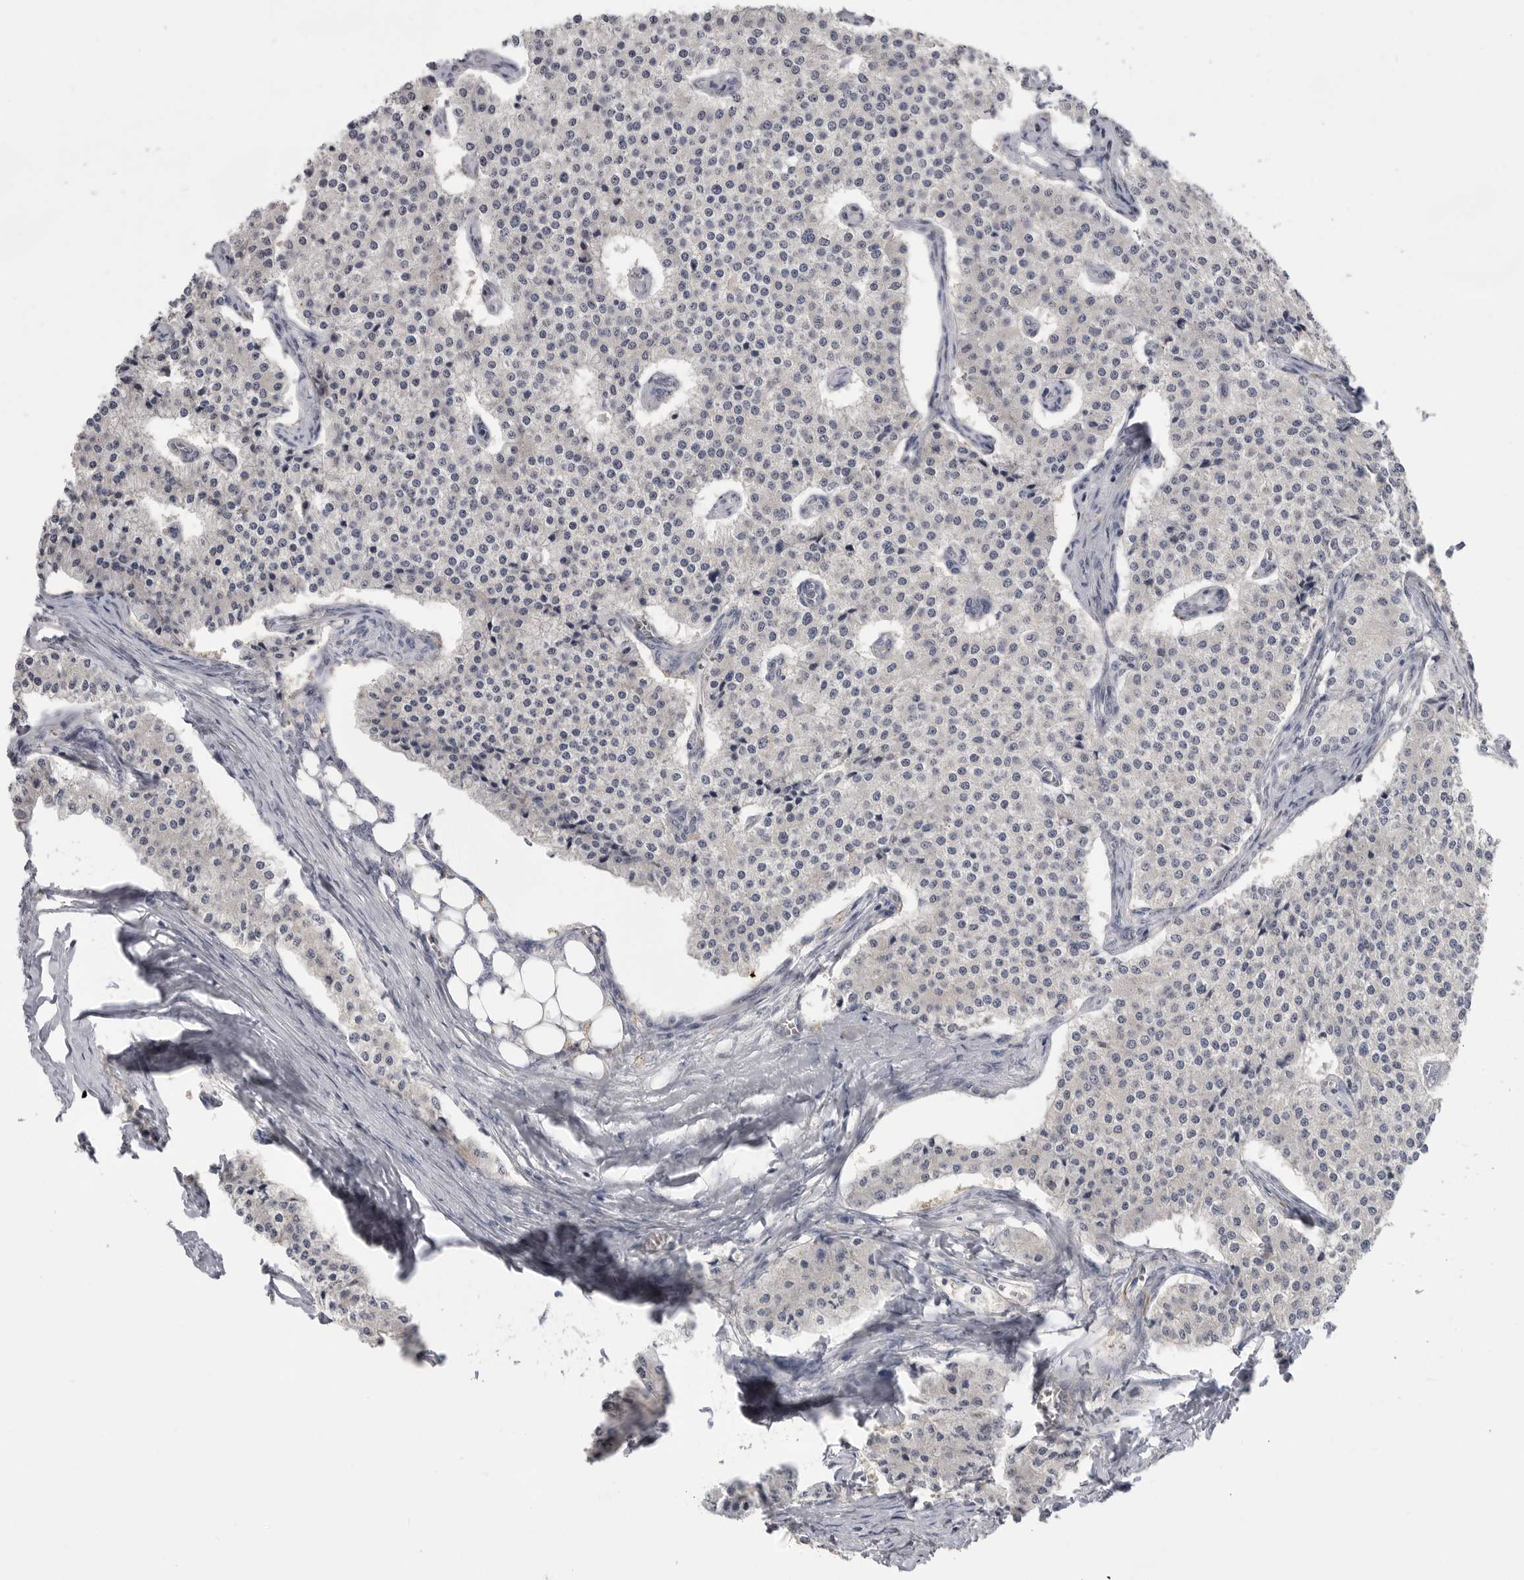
{"staining": {"intensity": "negative", "quantity": "none", "location": "none"}, "tissue": "carcinoid", "cell_type": "Tumor cells", "image_type": "cancer", "snomed": [{"axis": "morphology", "description": "Carcinoid, malignant, NOS"}, {"axis": "topography", "description": "Colon"}], "caption": "A high-resolution image shows immunohistochemistry staining of carcinoid, which shows no significant staining in tumor cells.", "gene": "PLEKHF1", "patient": {"sex": "female", "age": 52}}